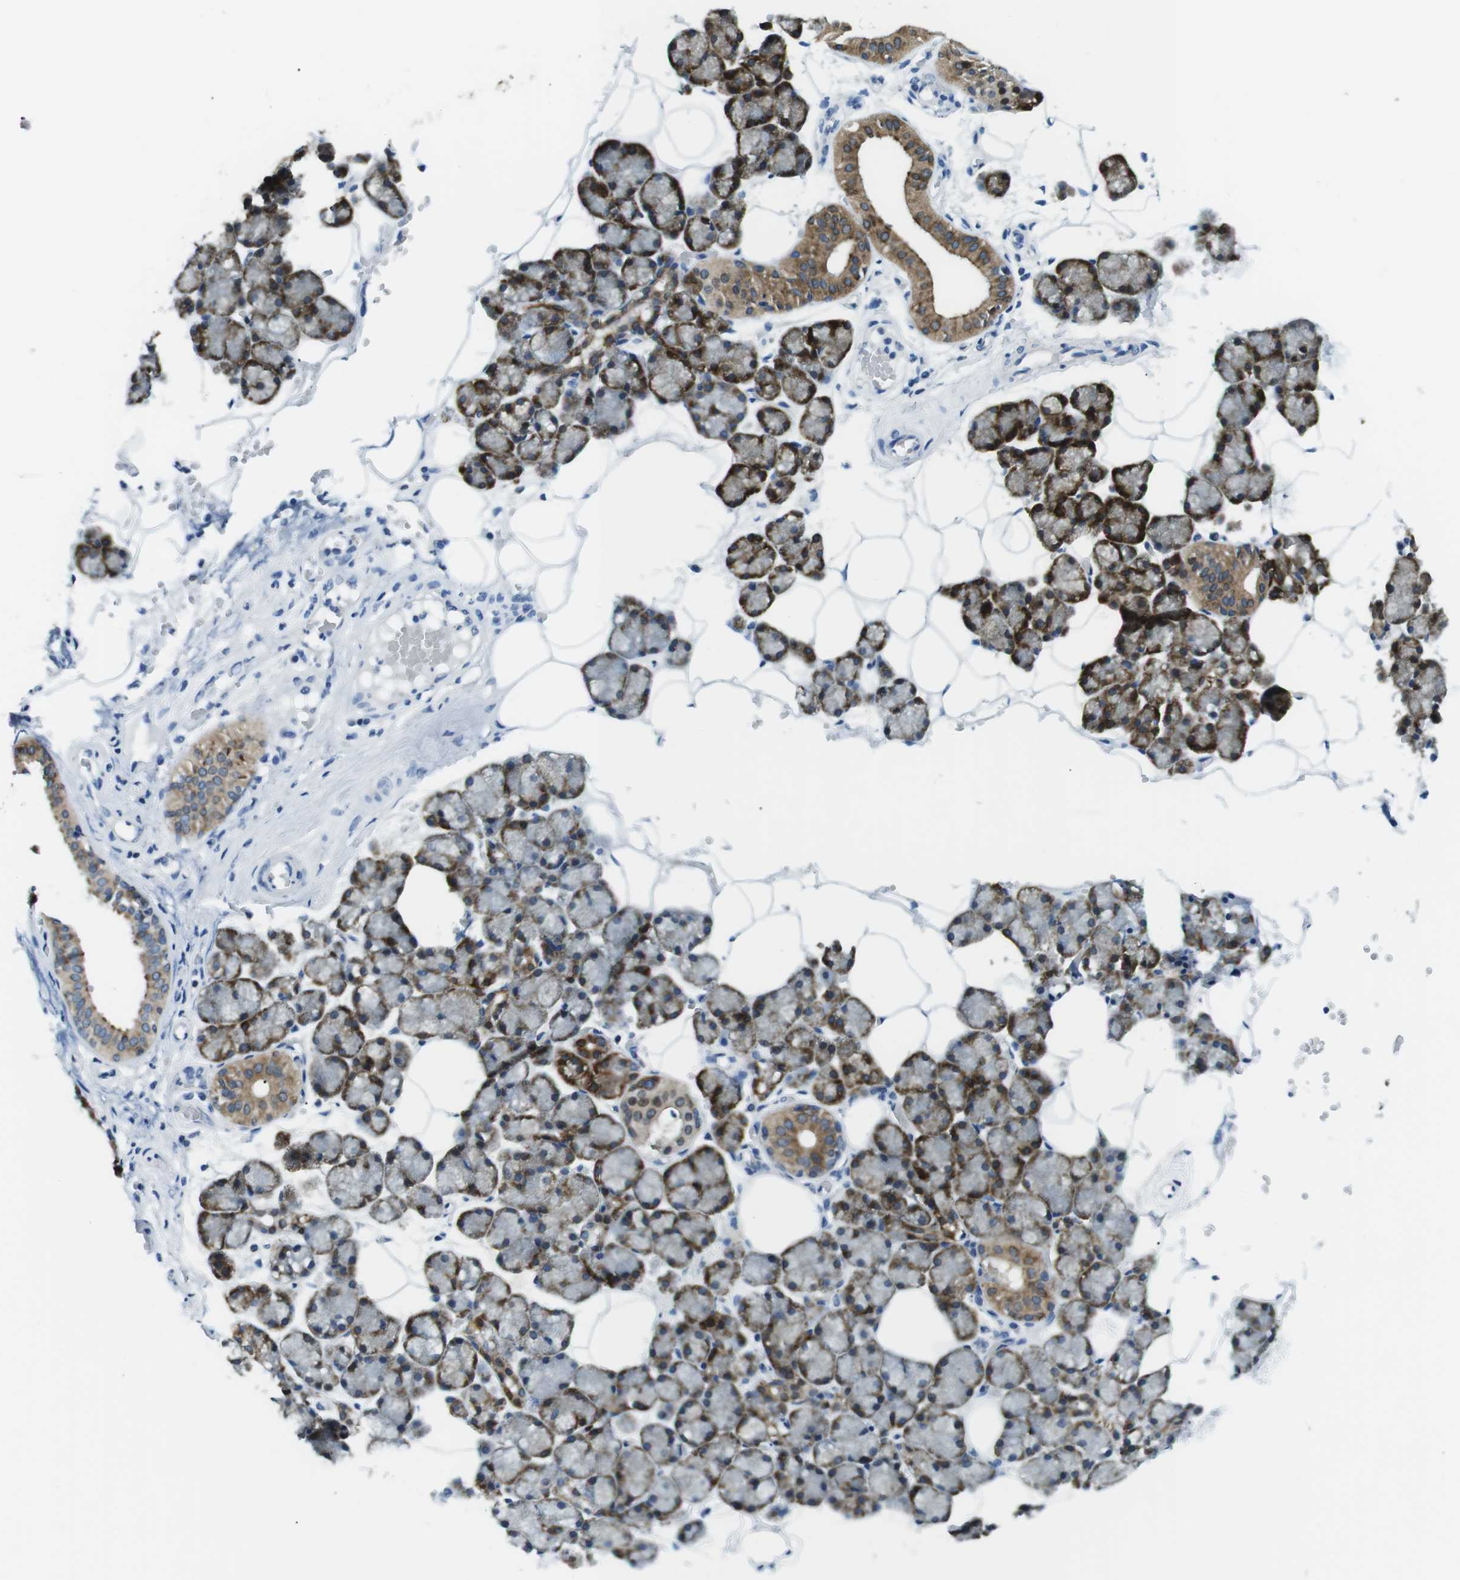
{"staining": {"intensity": "strong", "quantity": ">75%", "location": "cytoplasmic/membranous"}, "tissue": "salivary gland", "cell_type": "Glandular cells", "image_type": "normal", "snomed": [{"axis": "morphology", "description": "Normal tissue, NOS"}, {"axis": "topography", "description": "Salivary gland"}], "caption": "IHC staining of unremarkable salivary gland, which displays high levels of strong cytoplasmic/membranous expression in about >75% of glandular cells indicating strong cytoplasmic/membranous protein positivity. The staining was performed using DAB (3,3'-diaminobenzidine) (brown) for protein detection and nuclei were counterstained in hematoxylin (blue).", "gene": "PHLDA1", "patient": {"sex": "male", "age": 62}}